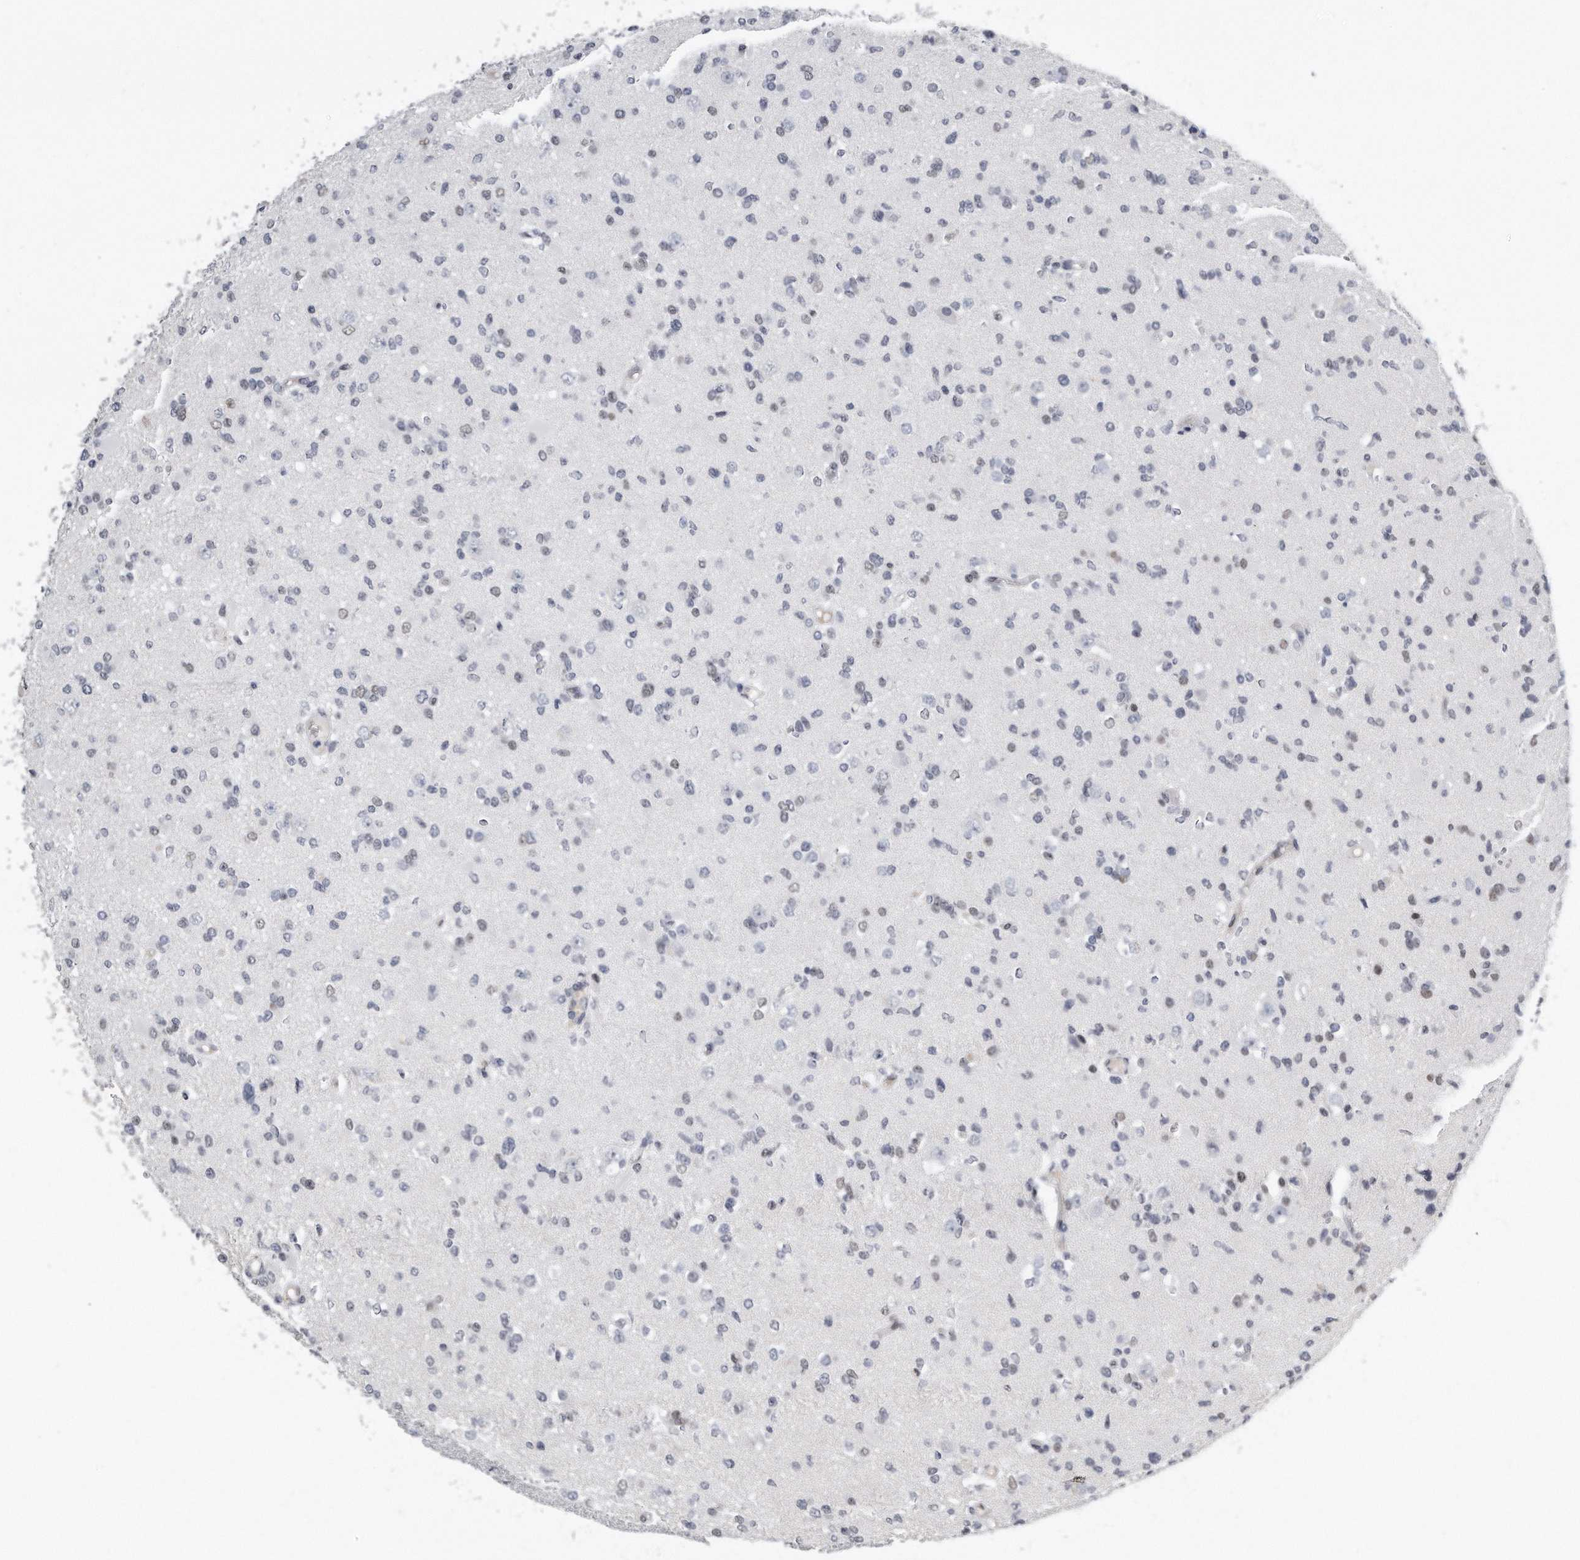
{"staining": {"intensity": "moderate", "quantity": "<25%", "location": "nuclear"}, "tissue": "glioma", "cell_type": "Tumor cells", "image_type": "cancer", "snomed": [{"axis": "morphology", "description": "Glioma, malignant, Low grade"}, {"axis": "topography", "description": "Brain"}], "caption": "Moderate nuclear staining is present in about <25% of tumor cells in glioma. (Stains: DAB in brown, nuclei in blue, Microscopy: brightfield microscopy at high magnification).", "gene": "CTBP2", "patient": {"sex": "female", "age": 22}}